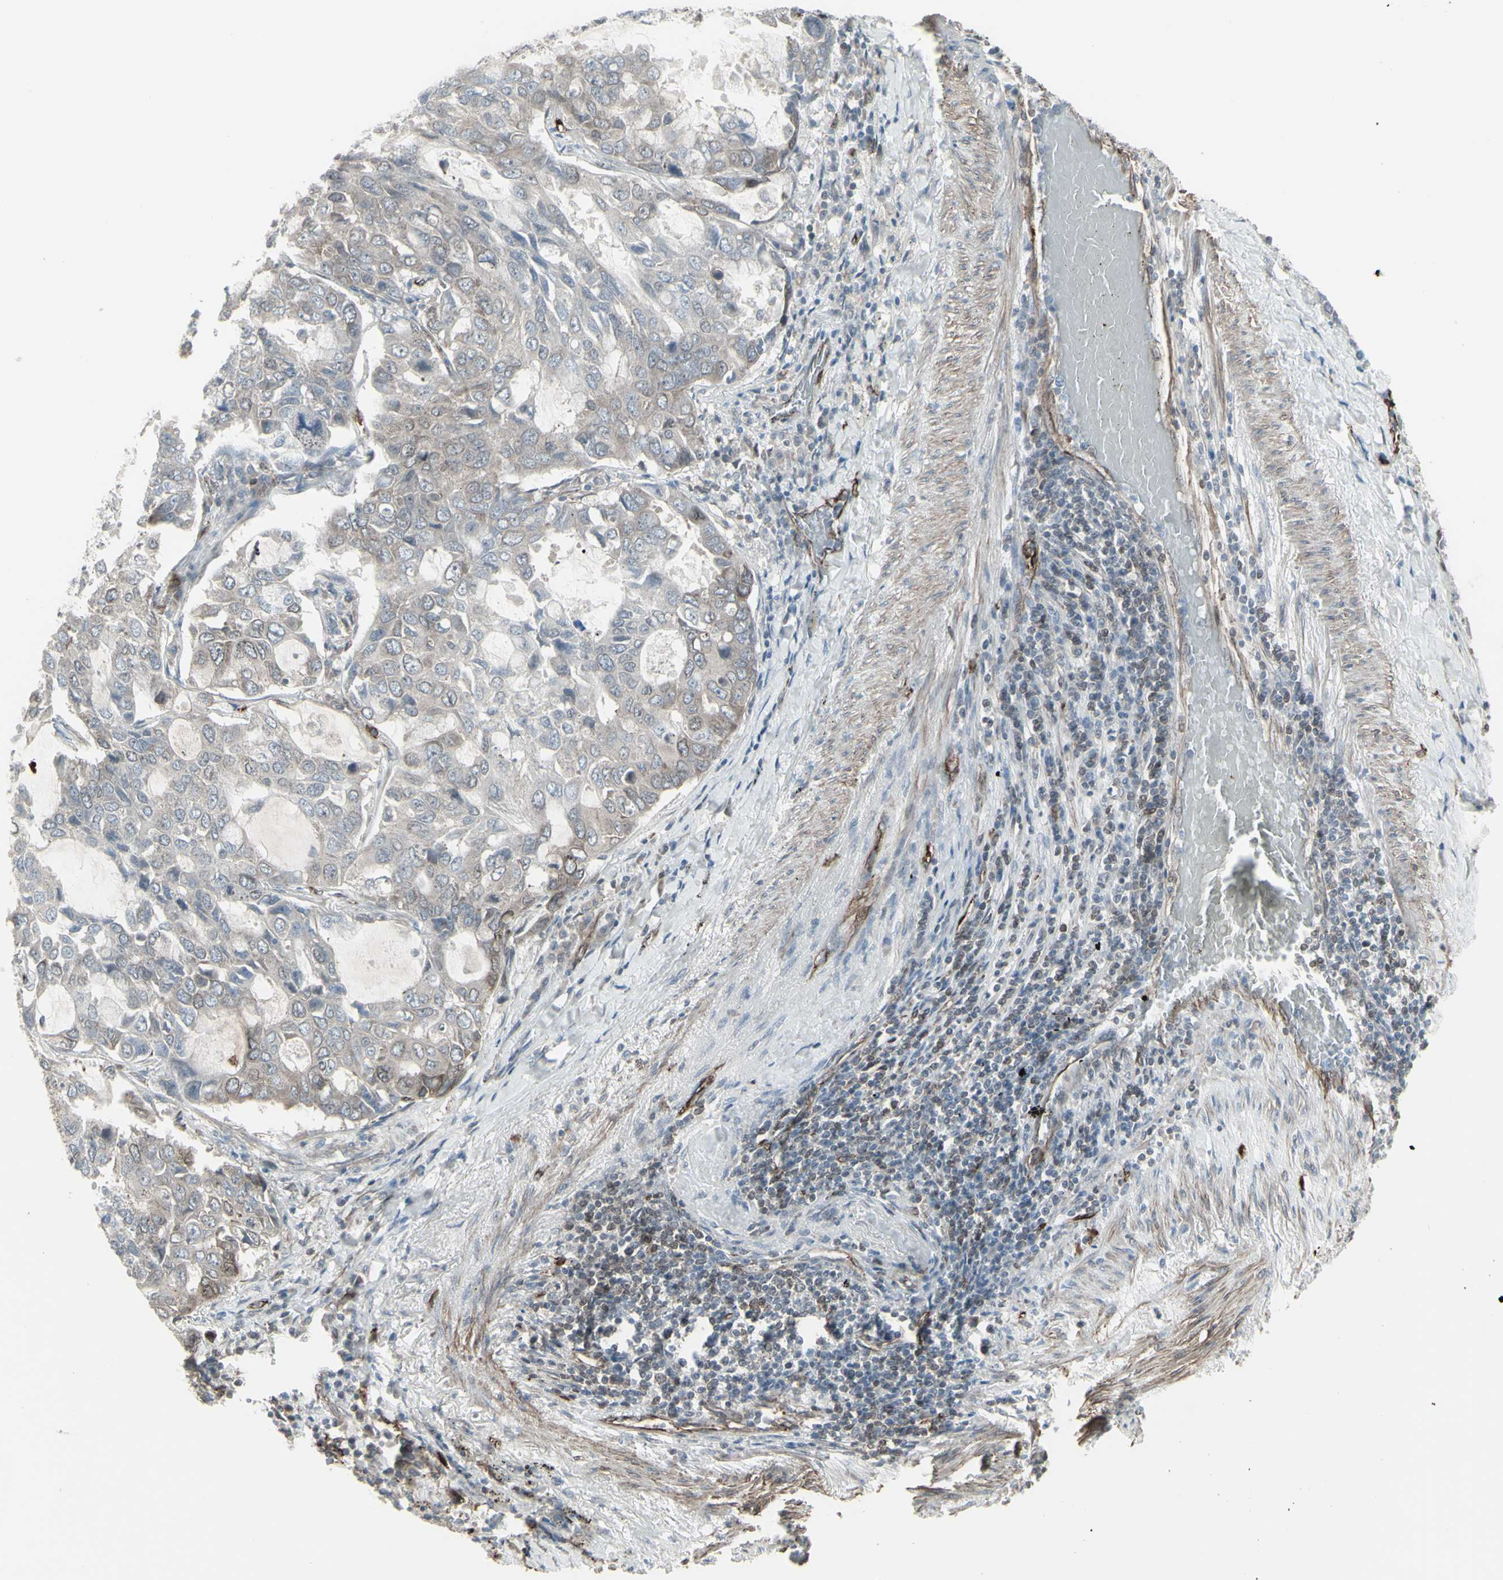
{"staining": {"intensity": "weak", "quantity": ">75%", "location": "cytoplasmic/membranous"}, "tissue": "lung cancer", "cell_type": "Tumor cells", "image_type": "cancer", "snomed": [{"axis": "morphology", "description": "Adenocarcinoma, NOS"}, {"axis": "topography", "description": "Lung"}], "caption": "This histopathology image displays immunohistochemistry staining of lung cancer (adenocarcinoma), with low weak cytoplasmic/membranous expression in about >75% of tumor cells.", "gene": "DTX3L", "patient": {"sex": "male", "age": 64}}